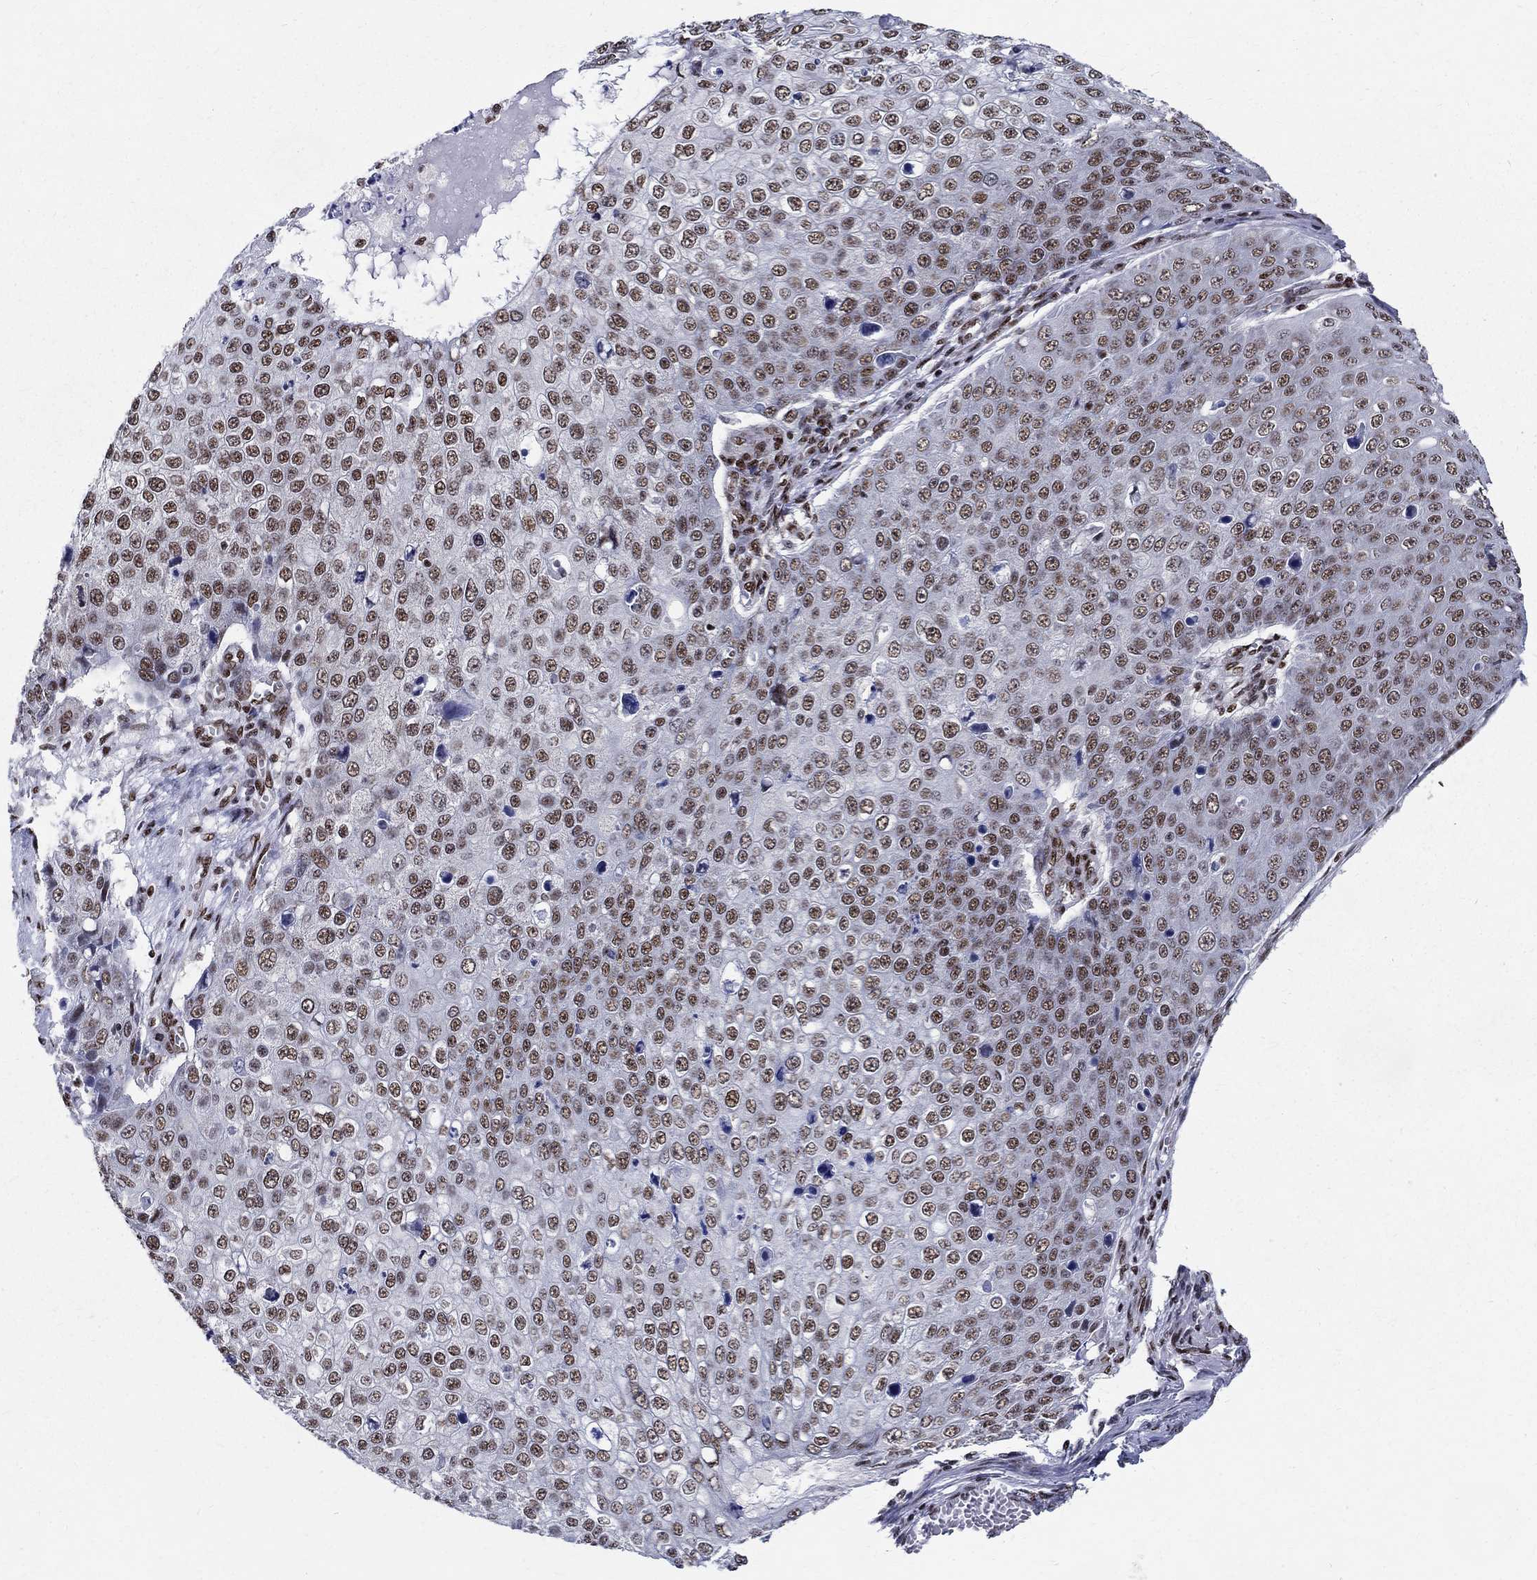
{"staining": {"intensity": "moderate", "quantity": ">75%", "location": "nuclear"}, "tissue": "skin cancer", "cell_type": "Tumor cells", "image_type": "cancer", "snomed": [{"axis": "morphology", "description": "Squamous cell carcinoma, NOS"}, {"axis": "topography", "description": "Skin"}], "caption": "Protein staining by IHC shows moderate nuclear staining in about >75% of tumor cells in skin squamous cell carcinoma.", "gene": "FBXO16", "patient": {"sex": "male", "age": 71}}